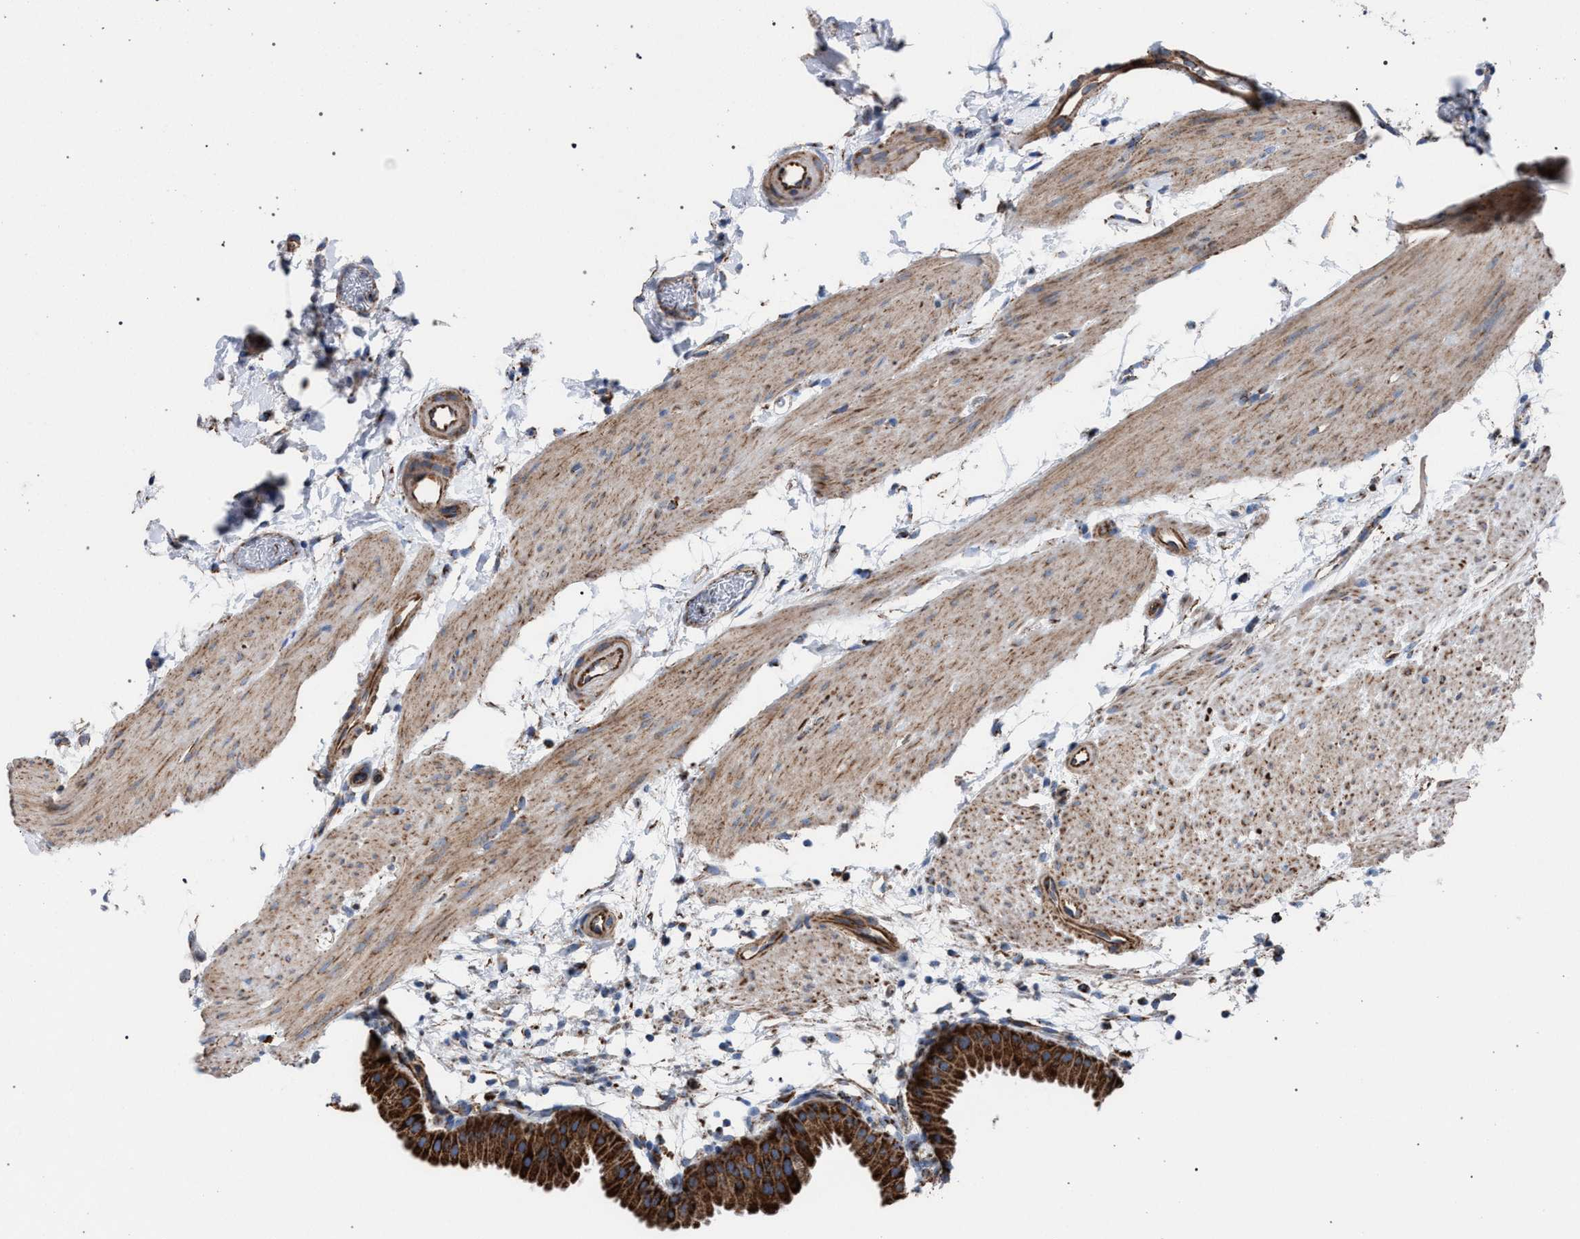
{"staining": {"intensity": "strong", "quantity": ">75%", "location": "cytoplasmic/membranous"}, "tissue": "gallbladder", "cell_type": "Glandular cells", "image_type": "normal", "snomed": [{"axis": "morphology", "description": "Normal tissue, NOS"}, {"axis": "topography", "description": "Gallbladder"}], "caption": "DAB immunohistochemical staining of normal human gallbladder demonstrates strong cytoplasmic/membranous protein positivity in about >75% of glandular cells. The staining is performed using DAB (3,3'-diaminobenzidine) brown chromogen to label protein expression. The nuclei are counter-stained blue using hematoxylin.", "gene": "VPS13A", "patient": {"sex": "female", "age": 64}}